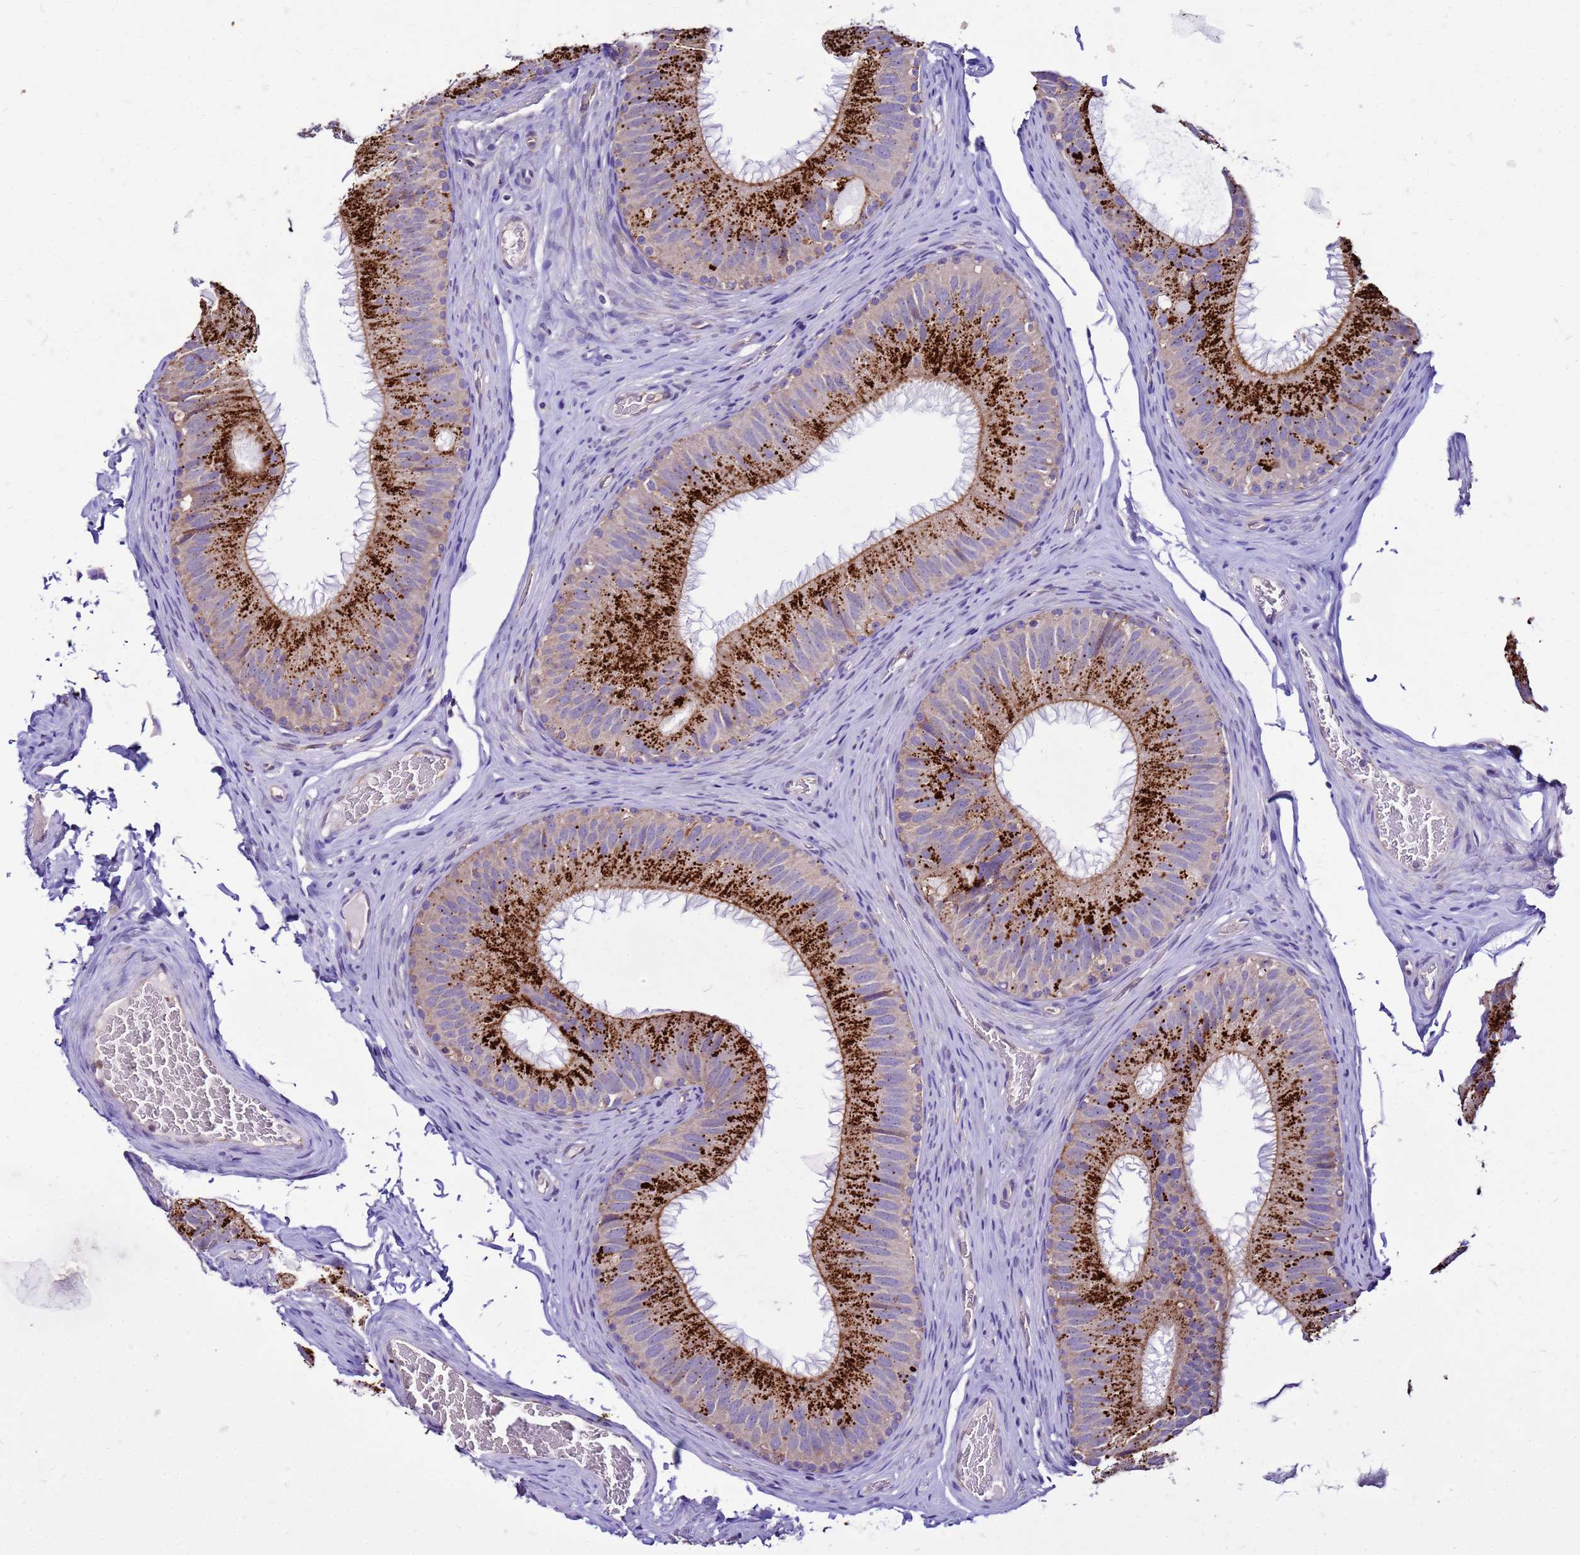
{"staining": {"intensity": "strong", "quantity": ">75%", "location": "cytoplasmic/membranous"}, "tissue": "epididymis", "cell_type": "Glandular cells", "image_type": "normal", "snomed": [{"axis": "morphology", "description": "Normal tissue, NOS"}, {"axis": "topography", "description": "Epididymis"}], "caption": "Benign epididymis demonstrates strong cytoplasmic/membranous expression in about >75% of glandular cells, visualized by immunohistochemistry. (DAB (3,3'-diaminobenzidine) IHC with brightfield microscopy, high magnification).", "gene": "PKD1", "patient": {"sex": "male", "age": 34}}